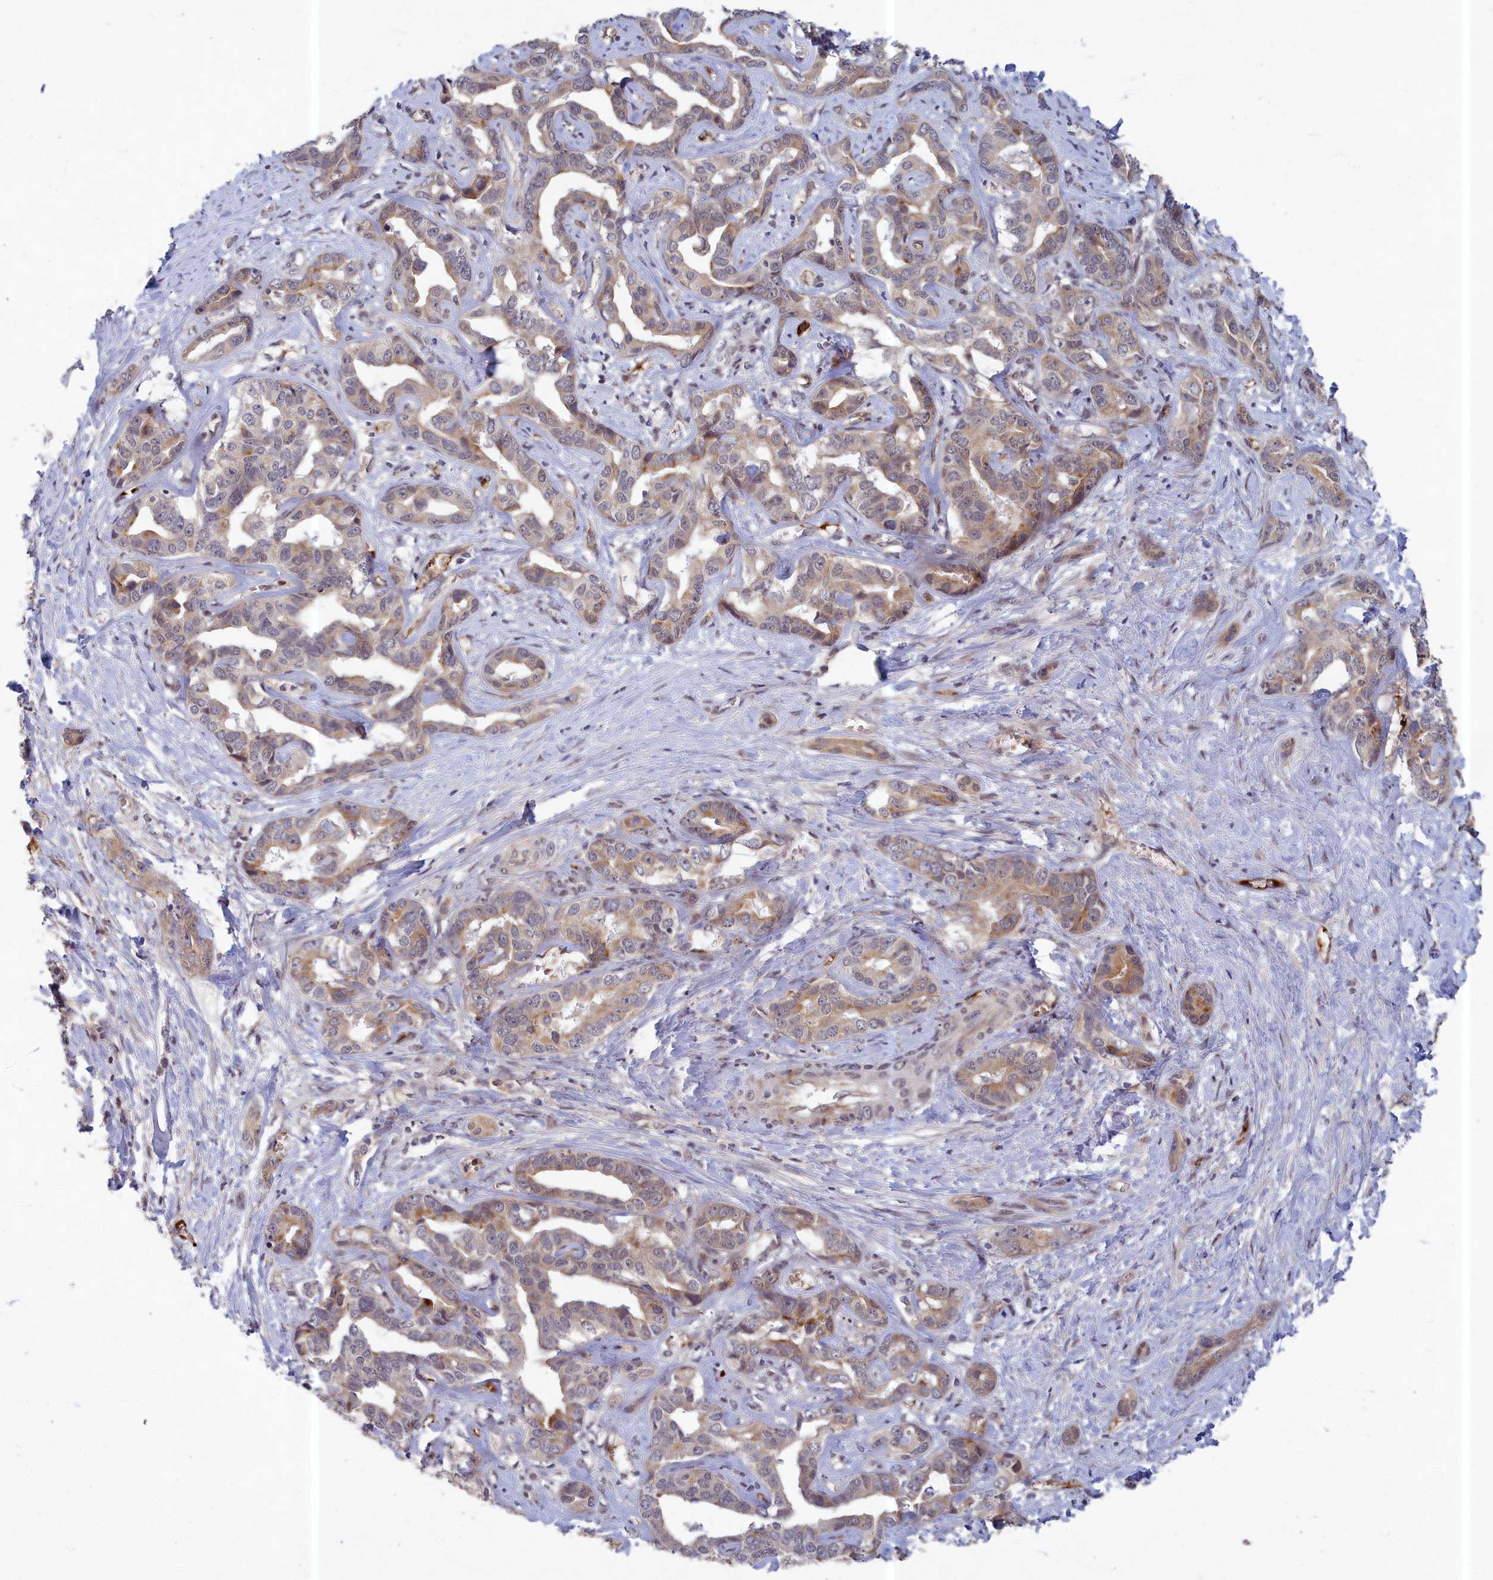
{"staining": {"intensity": "weak", "quantity": "<25%", "location": "cytoplasmic/membranous"}, "tissue": "liver cancer", "cell_type": "Tumor cells", "image_type": "cancer", "snomed": [{"axis": "morphology", "description": "Cholangiocarcinoma"}, {"axis": "topography", "description": "Liver"}], "caption": "Immunohistochemistry (IHC) histopathology image of neoplastic tissue: liver cancer stained with DAB (3,3'-diaminobenzidine) reveals no significant protein expression in tumor cells. (Stains: DAB (3,3'-diaminobenzidine) immunohistochemistry with hematoxylin counter stain, Microscopy: brightfield microscopy at high magnification).", "gene": "EARS2", "patient": {"sex": "male", "age": 59}}